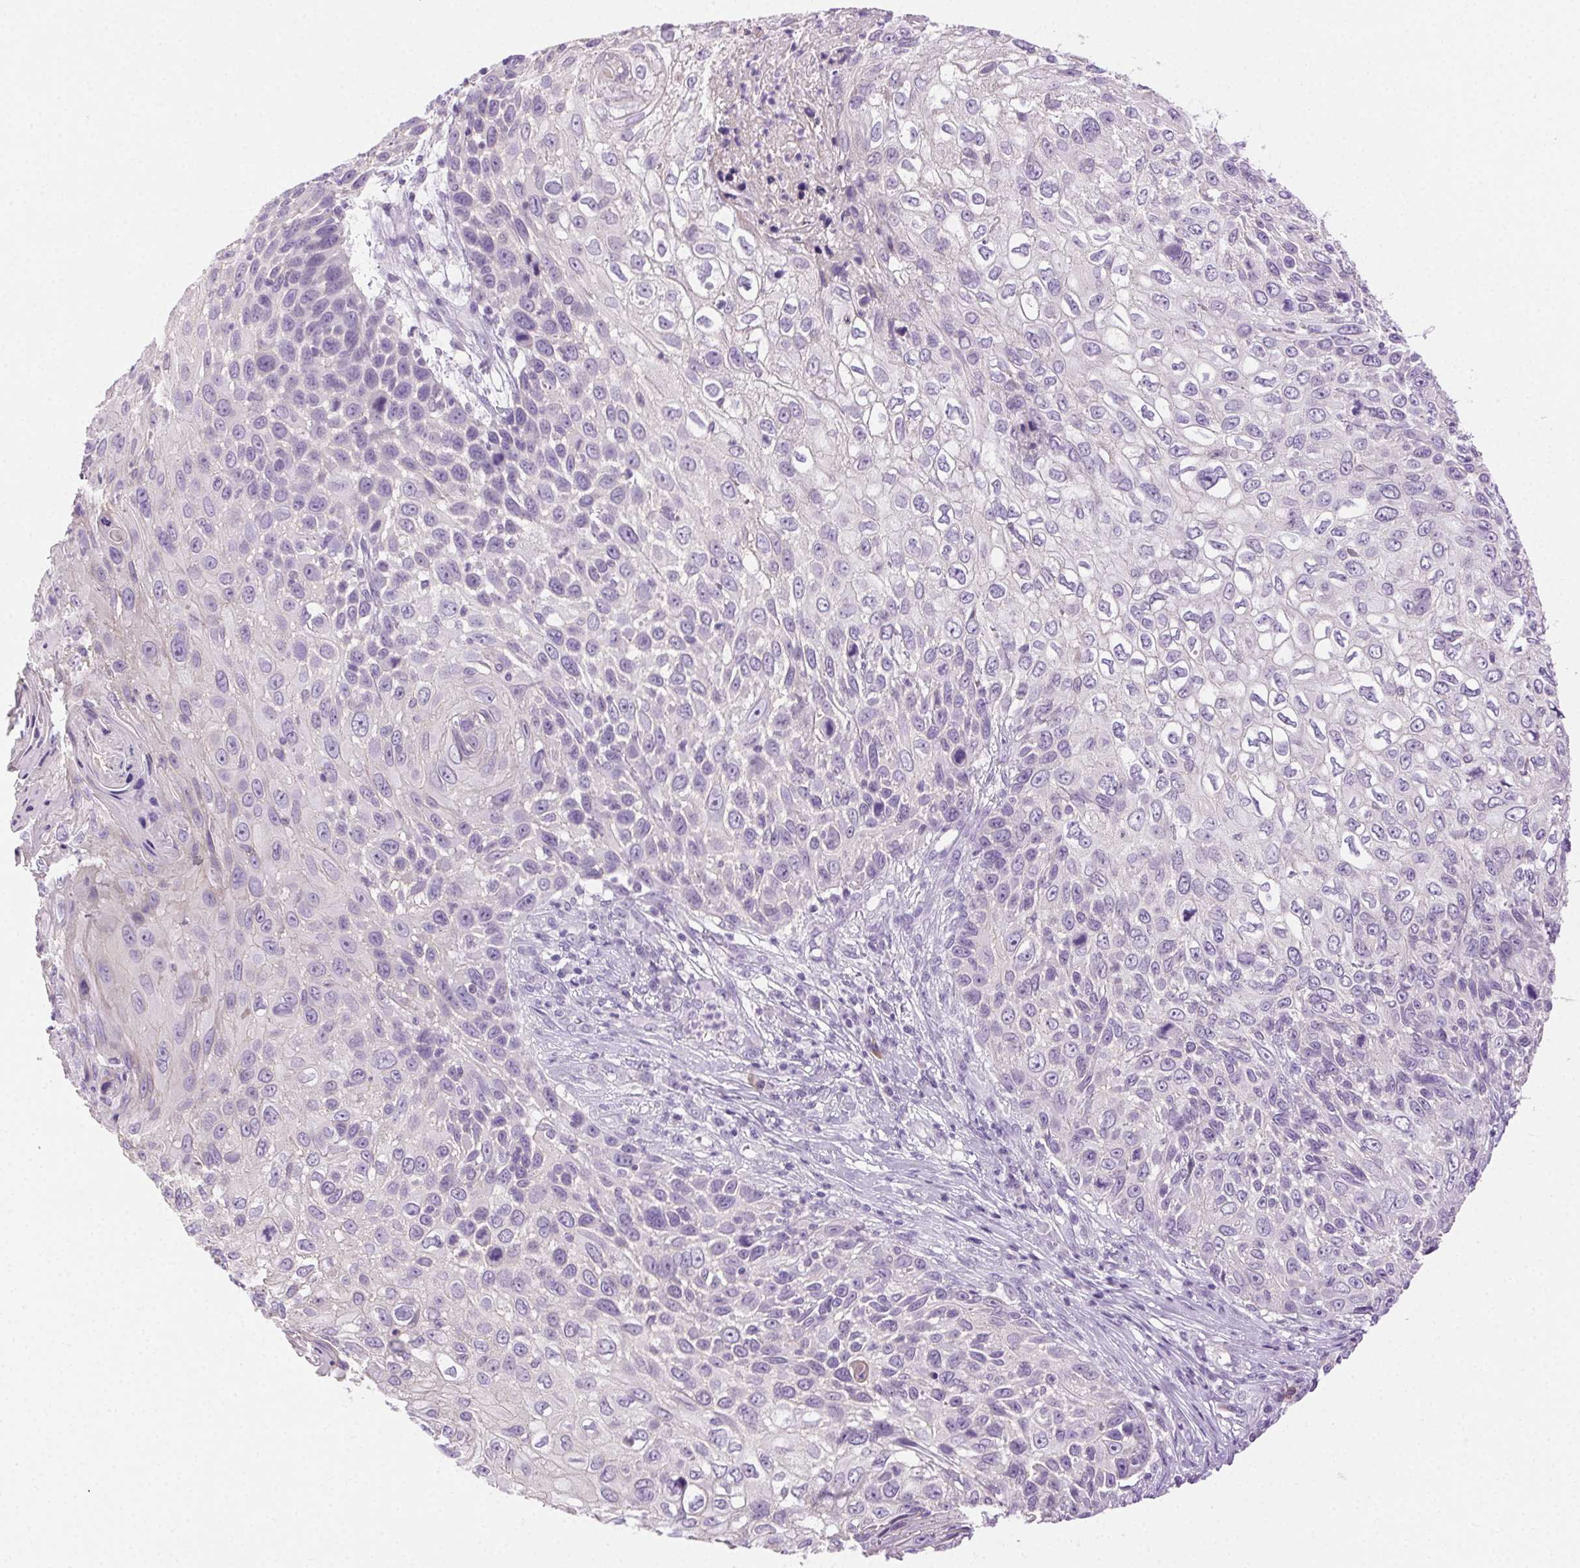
{"staining": {"intensity": "negative", "quantity": "none", "location": "none"}, "tissue": "skin cancer", "cell_type": "Tumor cells", "image_type": "cancer", "snomed": [{"axis": "morphology", "description": "Squamous cell carcinoma, NOS"}, {"axis": "topography", "description": "Skin"}], "caption": "Immunohistochemistry (IHC) image of neoplastic tissue: human skin cancer (squamous cell carcinoma) stained with DAB exhibits no significant protein positivity in tumor cells.", "gene": "CLDN10", "patient": {"sex": "male", "age": 92}}